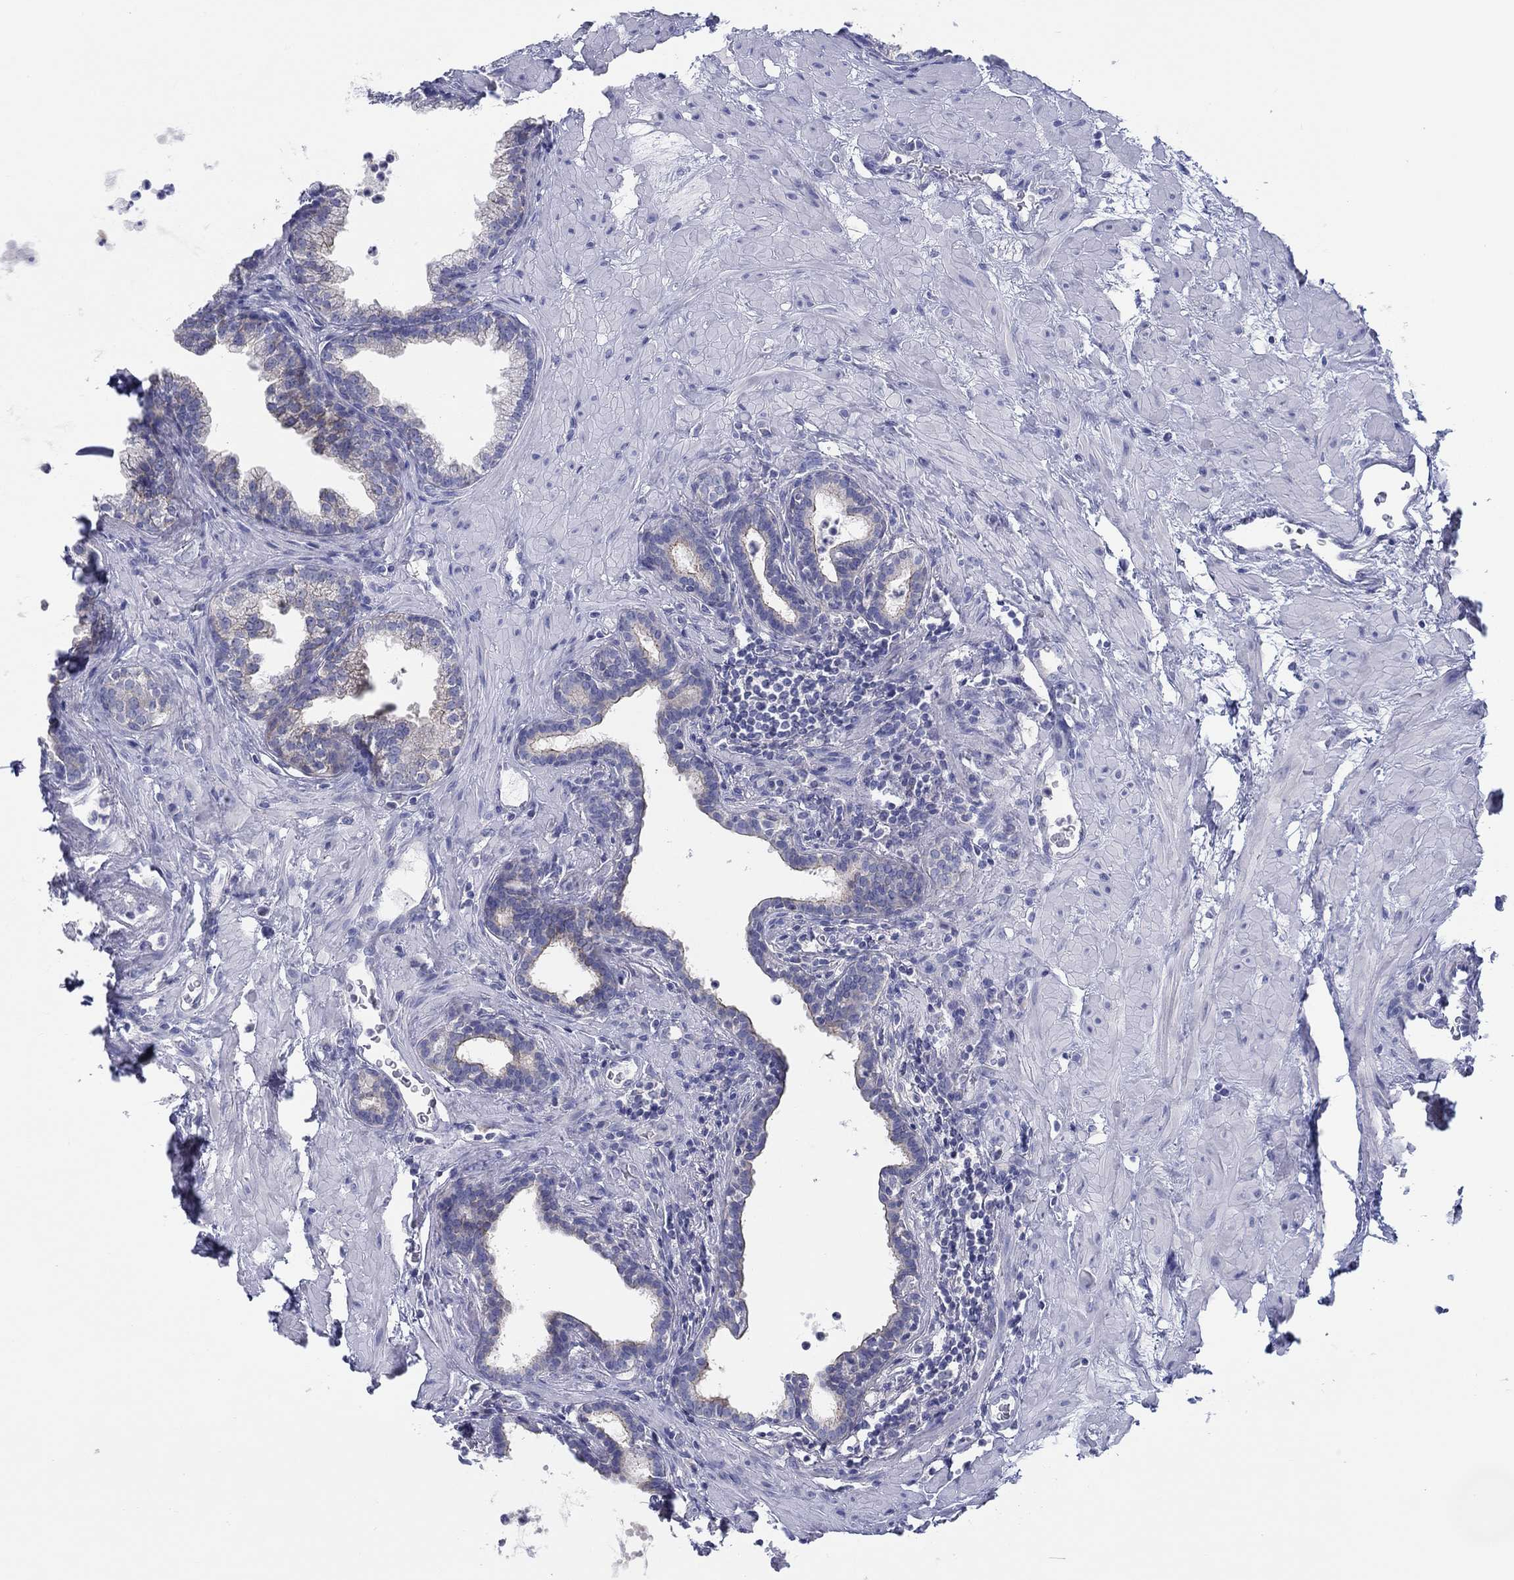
{"staining": {"intensity": "negative", "quantity": "none", "location": "none"}, "tissue": "prostate", "cell_type": "Glandular cells", "image_type": "normal", "snomed": [{"axis": "morphology", "description": "Normal tissue, NOS"}, {"axis": "topography", "description": "Prostate"}], "caption": "There is no significant staining in glandular cells of prostate. Brightfield microscopy of IHC stained with DAB (brown) and hematoxylin (blue), captured at high magnification.", "gene": "HAPLN4", "patient": {"sex": "male", "age": 37}}